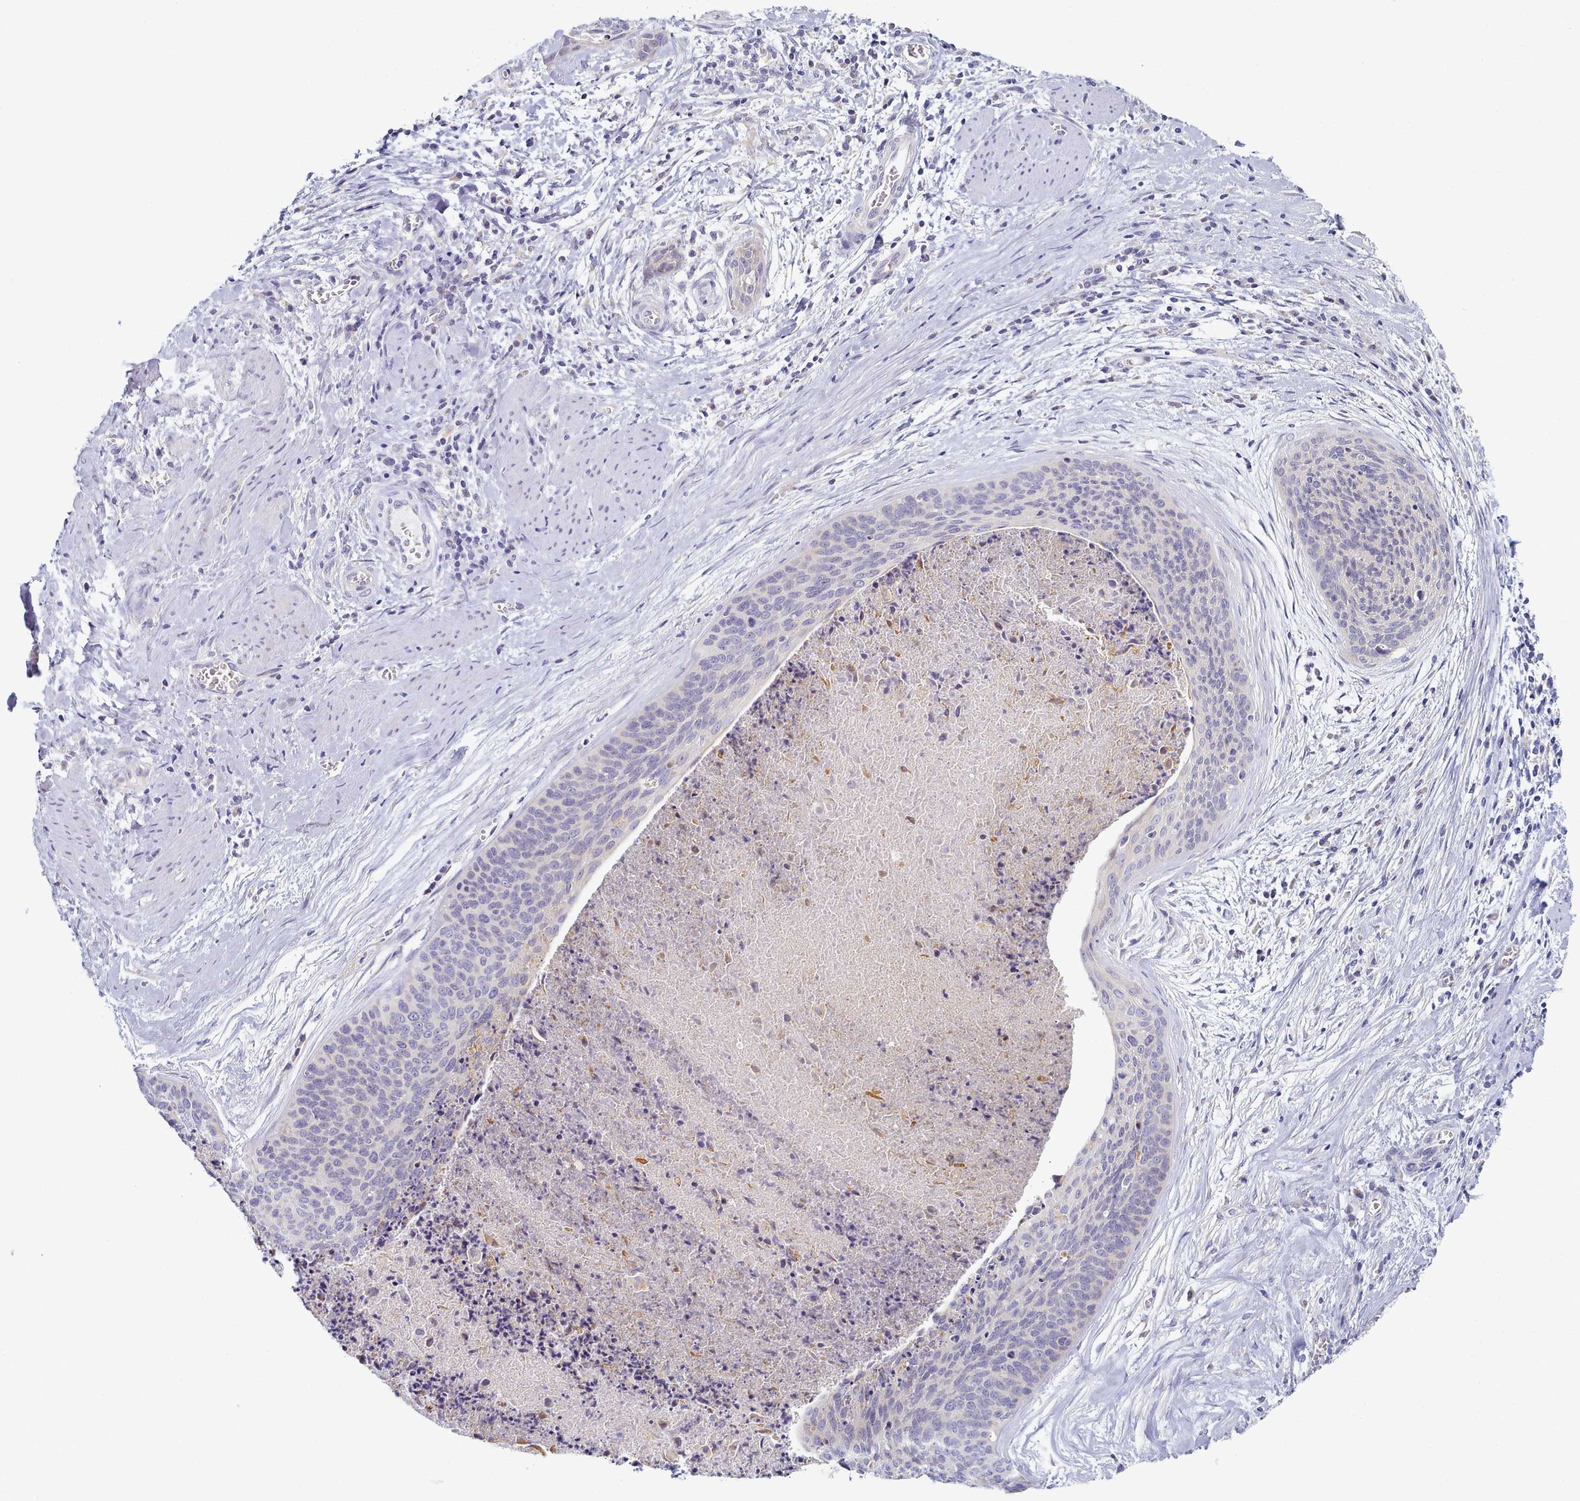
{"staining": {"intensity": "negative", "quantity": "none", "location": "none"}, "tissue": "cervical cancer", "cell_type": "Tumor cells", "image_type": "cancer", "snomed": [{"axis": "morphology", "description": "Squamous cell carcinoma, NOS"}, {"axis": "topography", "description": "Cervix"}], "caption": "The image exhibits no staining of tumor cells in squamous cell carcinoma (cervical).", "gene": "TYW1B", "patient": {"sex": "female", "age": 55}}